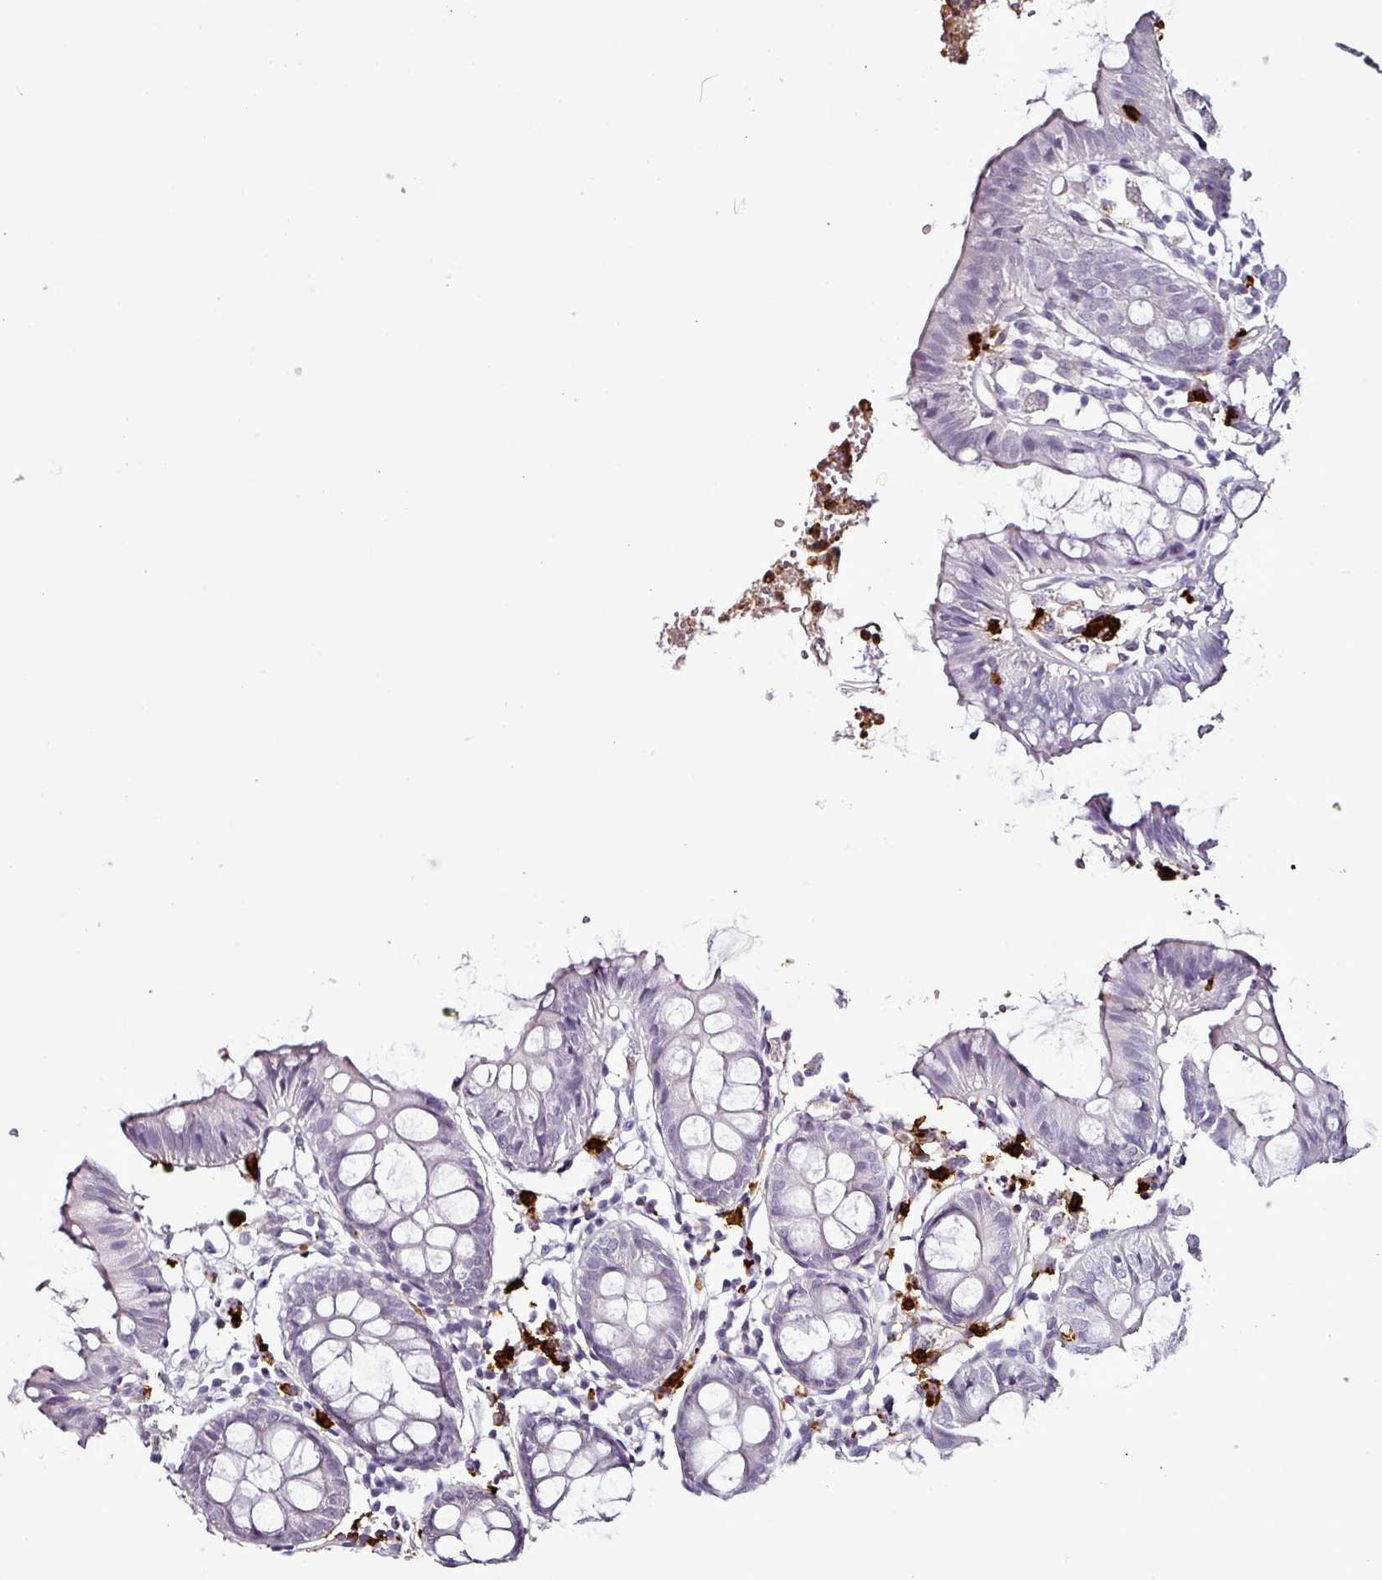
{"staining": {"intensity": "negative", "quantity": "none", "location": "none"}, "tissue": "colon", "cell_type": "Endothelial cells", "image_type": "normal", "snomed": [{"axis": "morphology", "description": "Normal tissue, NOS"}, {"axis": "topography", "description": "Colon"}], "caption": "Endothelial cells are negative for brown protein staining in normal colon. Nuclei are stained in blue.", "gene": "TMEM178A", "patient": {"sex": "female", "age": 84}}